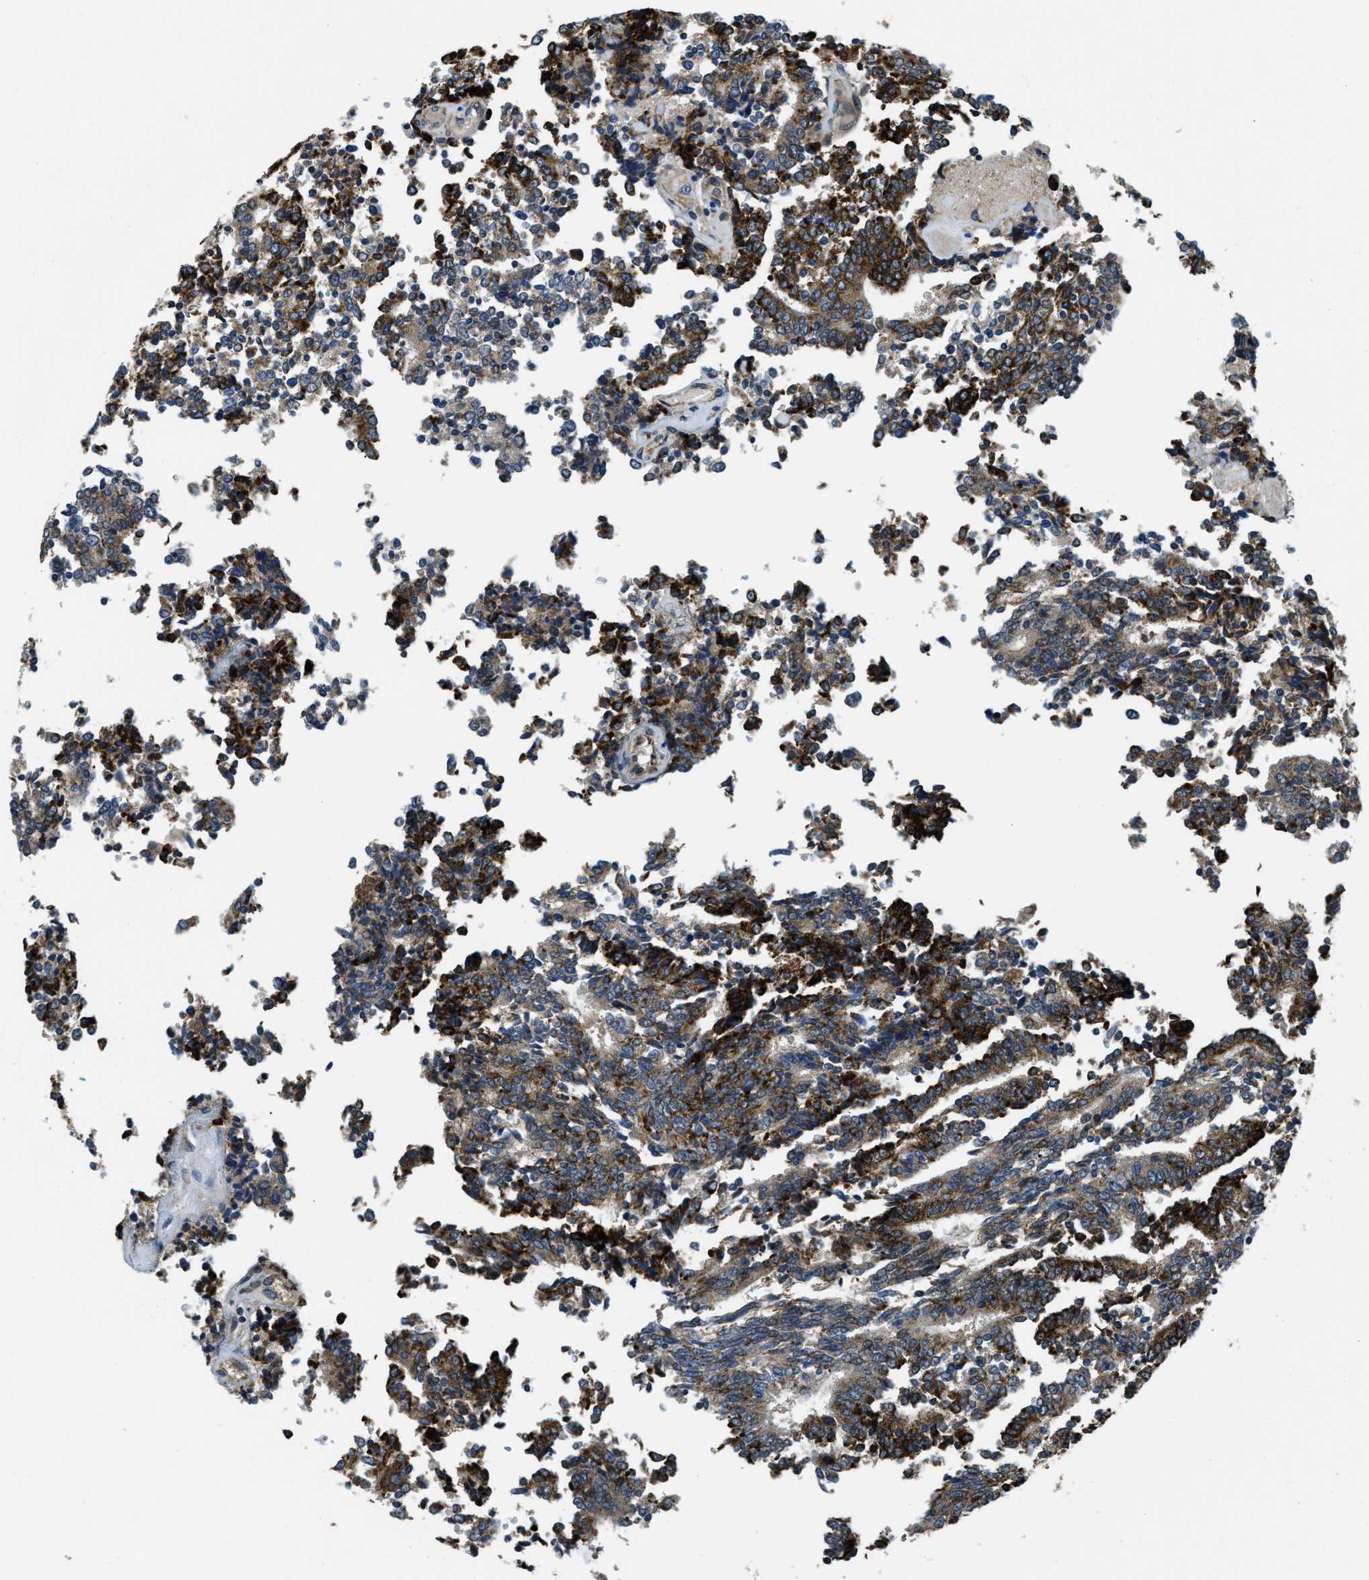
{"staining": {"intensity": "strong", "quantity": ">75%", "location": "cytoplasmic/membranous"}, "tissue": "prostate cancer", "cell_type": "Tumor cells", "image_type": "cancer", "snomed": [{"axis": "morphology", "description": "Normal tissue, NOS"}, {"axis": "morphology", "description": "Adenocarcinoma, High grade"}, {"axis": "topography", "description": "Prostate"}, {"axis": "topography", "description": "Seminal veicle"}], "caption": "This micrograph demonstrates immunohistochemistry (IHC) staining of human prostate adenocarcinoma (high-grade), with high strong cytoplasmic/membranous expression in approximately >75% of tumor cells.", "gene": "STARD3NL", "patient": {"sex": "male", "age": 55}}